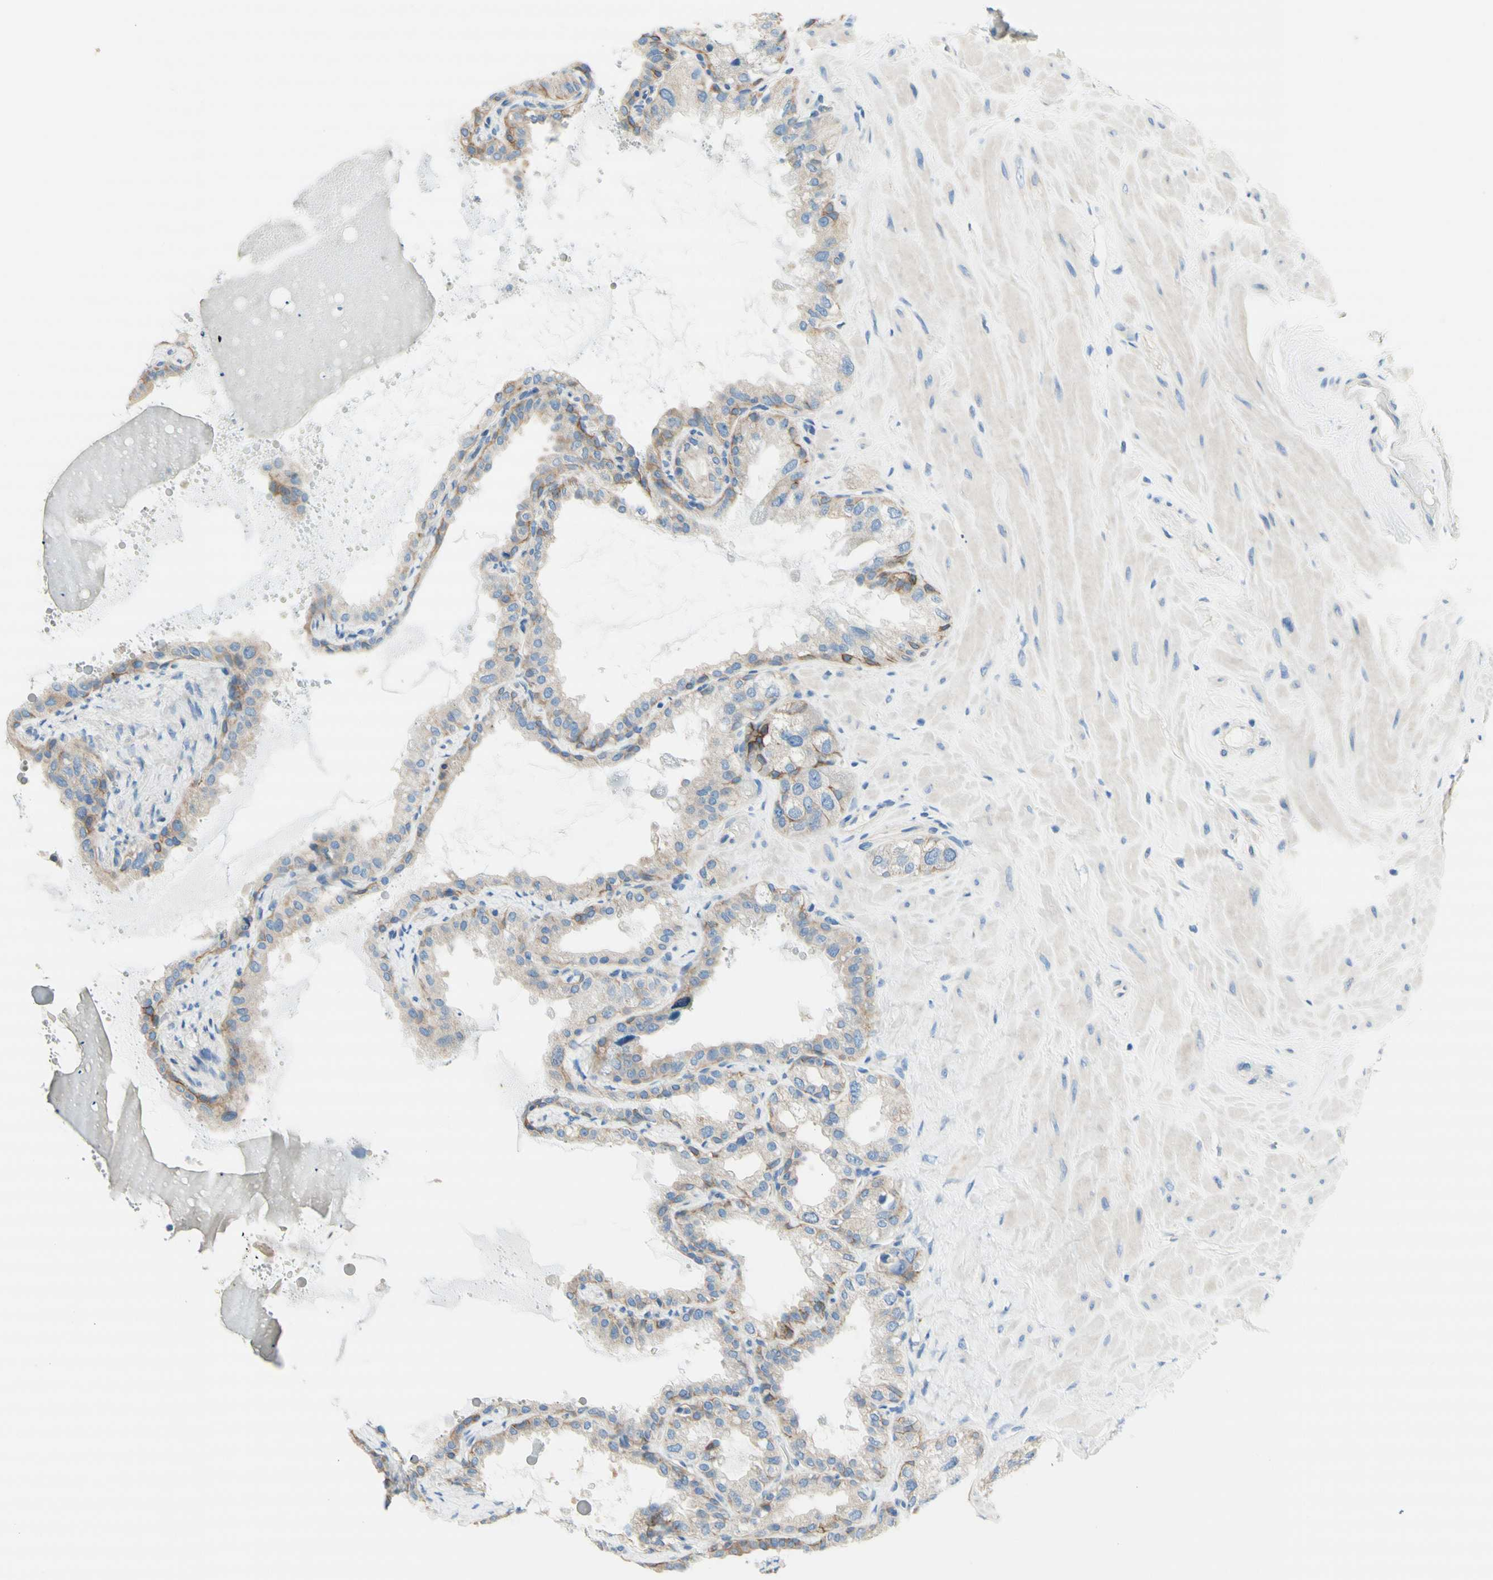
{"staining": {"intensity": "moderate", "quantity": "<25%", "location": "cytoplasmic/membranous"}, "tissue": "seminal vesicle", "cell_type": "Glandular cells", "image_type": "normal", "snomed": [{"axis": "morphology", "description": "Normal tissue, NOS"}, {"axis": "topography", "description": "Seminal veicle"}], "caption": "Immunohistochemistry (DAB (3,3'-diaminobenzidine)) staining of benign human seminal vesicle reveals moderate cytoplasmic/membranous protein positivity in approximately <25% of glandular cells.", "gene": "F3", "patient": {"sex": "male", "age": 68}}